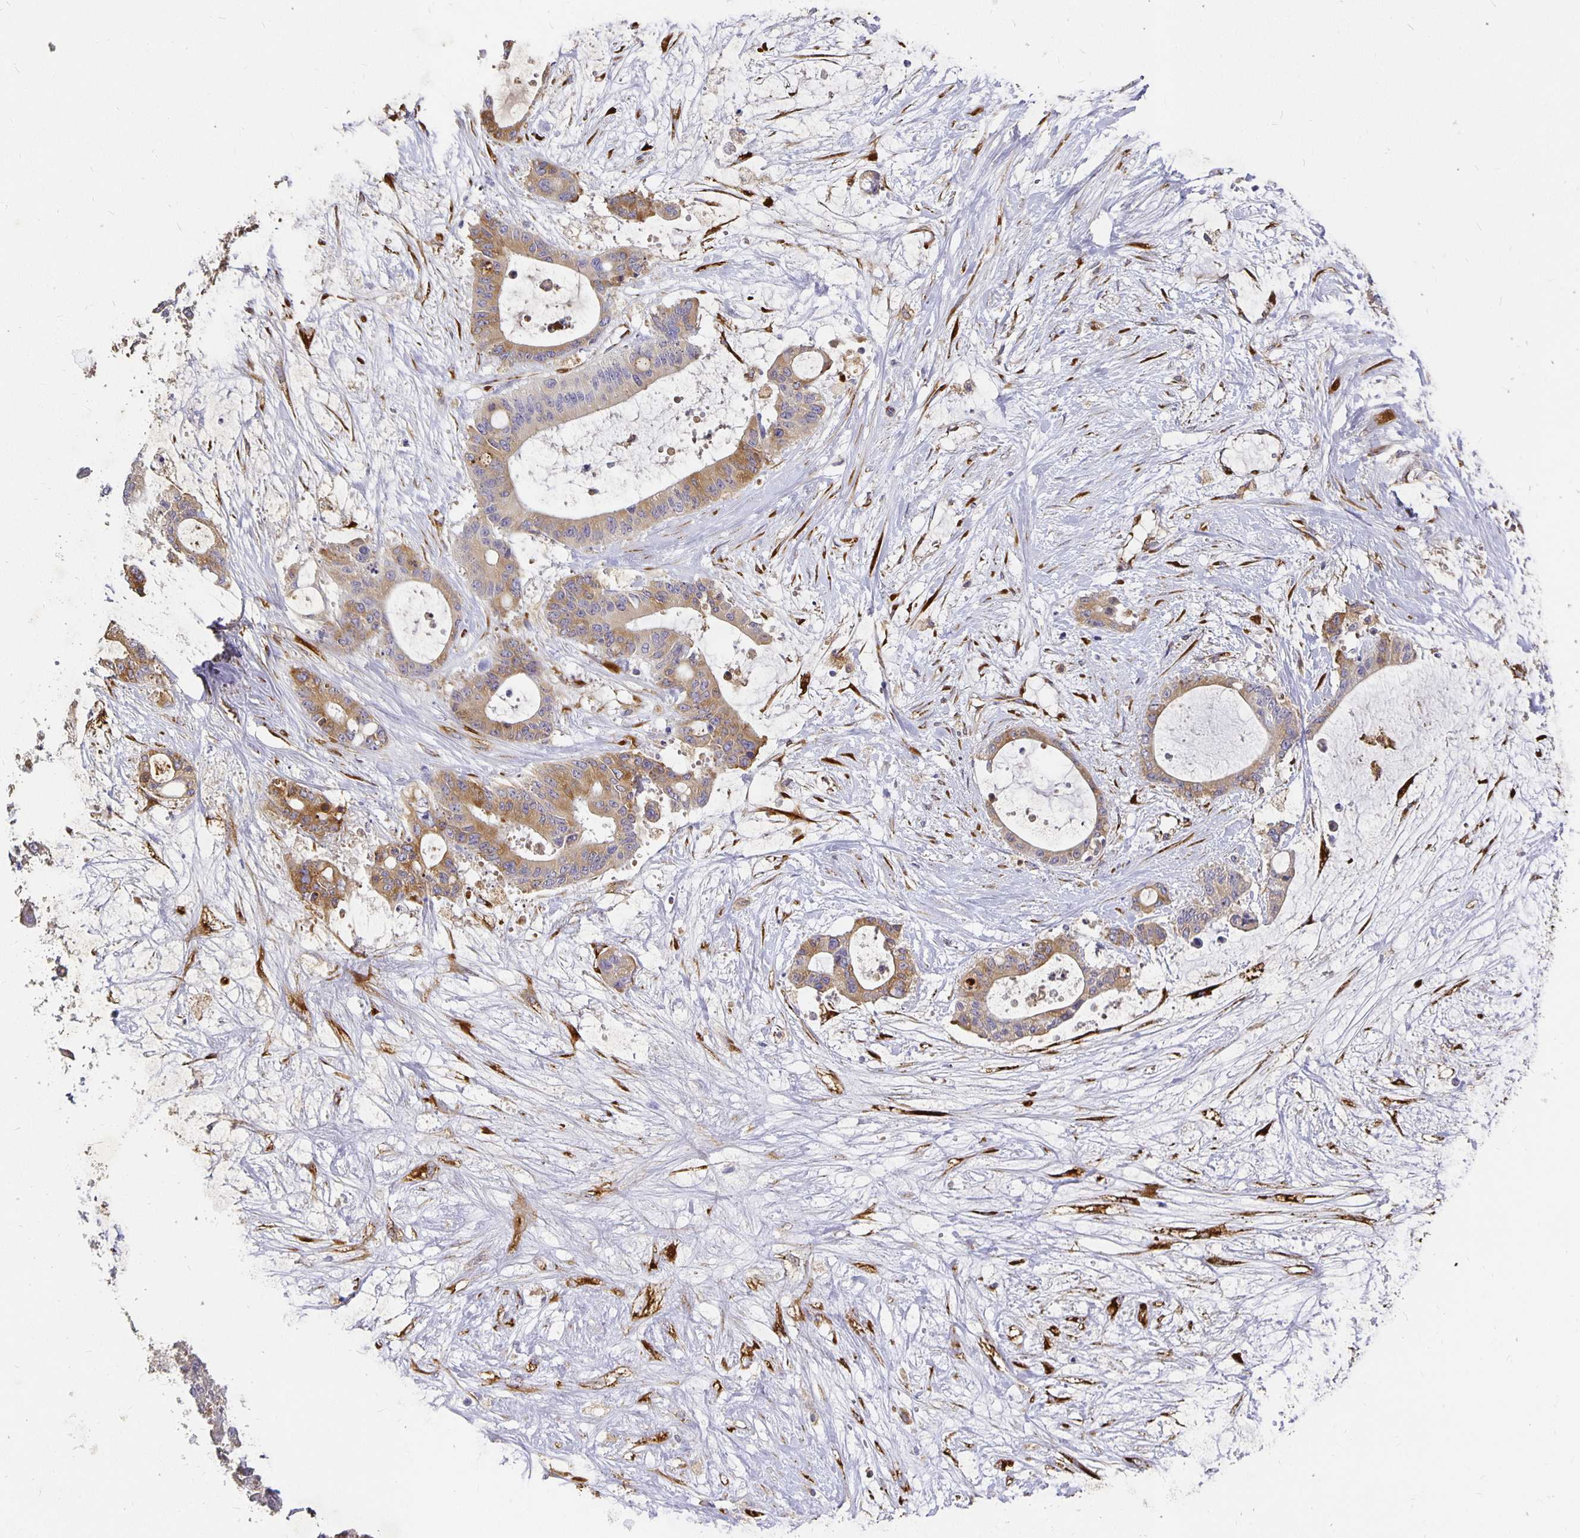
{"staining": {"intensity": "weak", "quantity": "25%-75%", "location": "cytoplasmic/membranous"}, "tissue": "liver cancer", "cell_type": "Tumor cells", "image_type": "cancer", "snomed": [{"axis": "morphology", "description": "Normal tissue, NOS"}, {"axis": "morphology", "description": "Cholangiocarcinoma"}, {"axis": "topography", "description": "Liver"}, {"axis": "topography", "description": "Peripheral nerve tissue"}], "caption": "The immunohistochemical stain labels weak cytoplasmic/membranous expression in tumor cells of liver cancer tissue.", "gene": "PLOD1", "patient": {"sex": "female", "age": 73}}